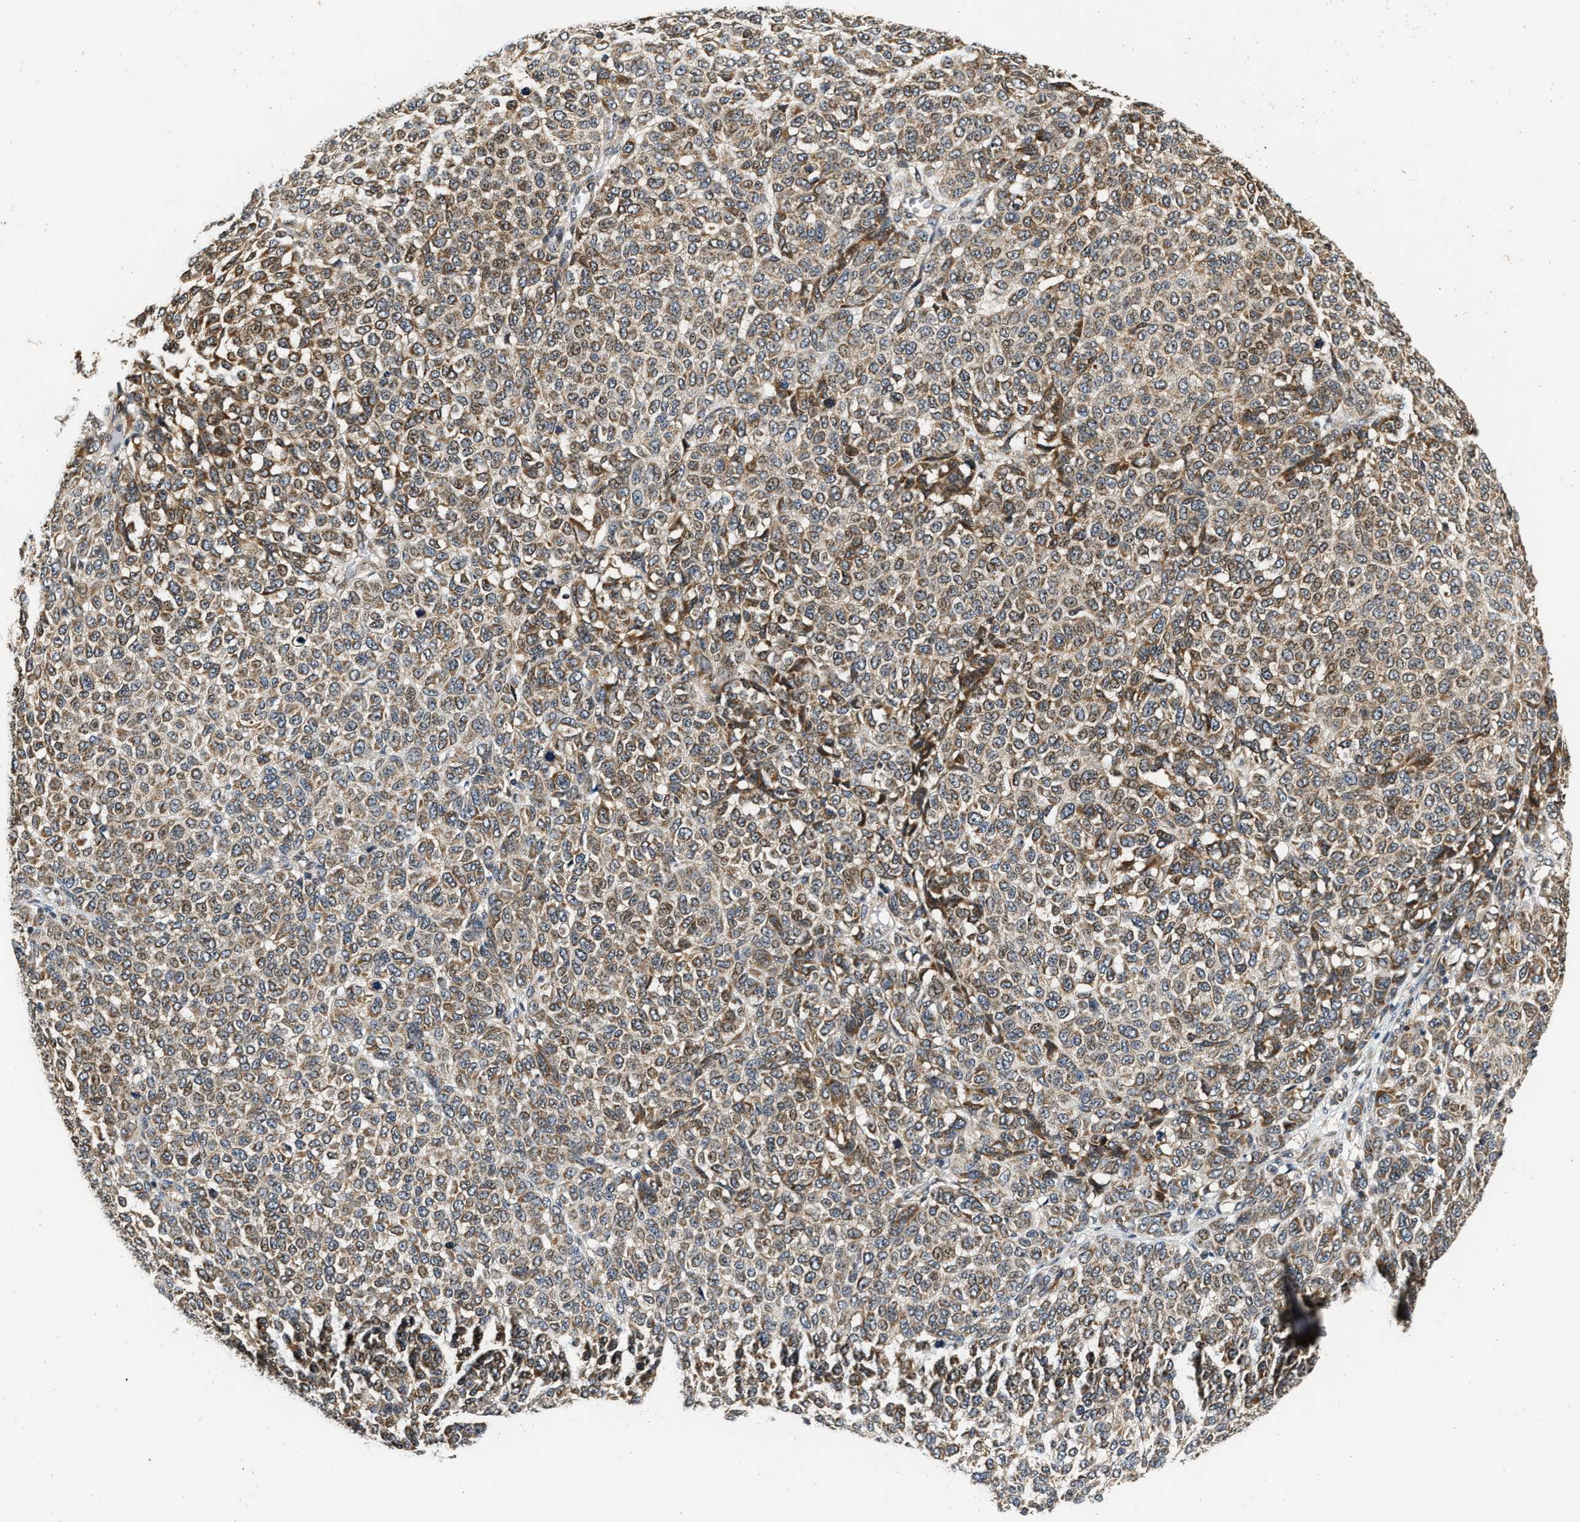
{"staining": {"intensity": "moderate", "quantity": ">75%", "location": "cytoplasmic/membranous"}, "tissue": "melanoma", "cell_type": "Tumor cells", "image_type": "cancer", "snomed": [{"axis": "morphology", "description": "Malignant melanoma, NOS"}, {"axis": "topography", "description": "Skin"}], "caption": "Melanoma stained with a protein marker reveals moderate staining in tumor cells.", "gene": "EXTL2", "patient": {"sex": "male", "age": 59}}